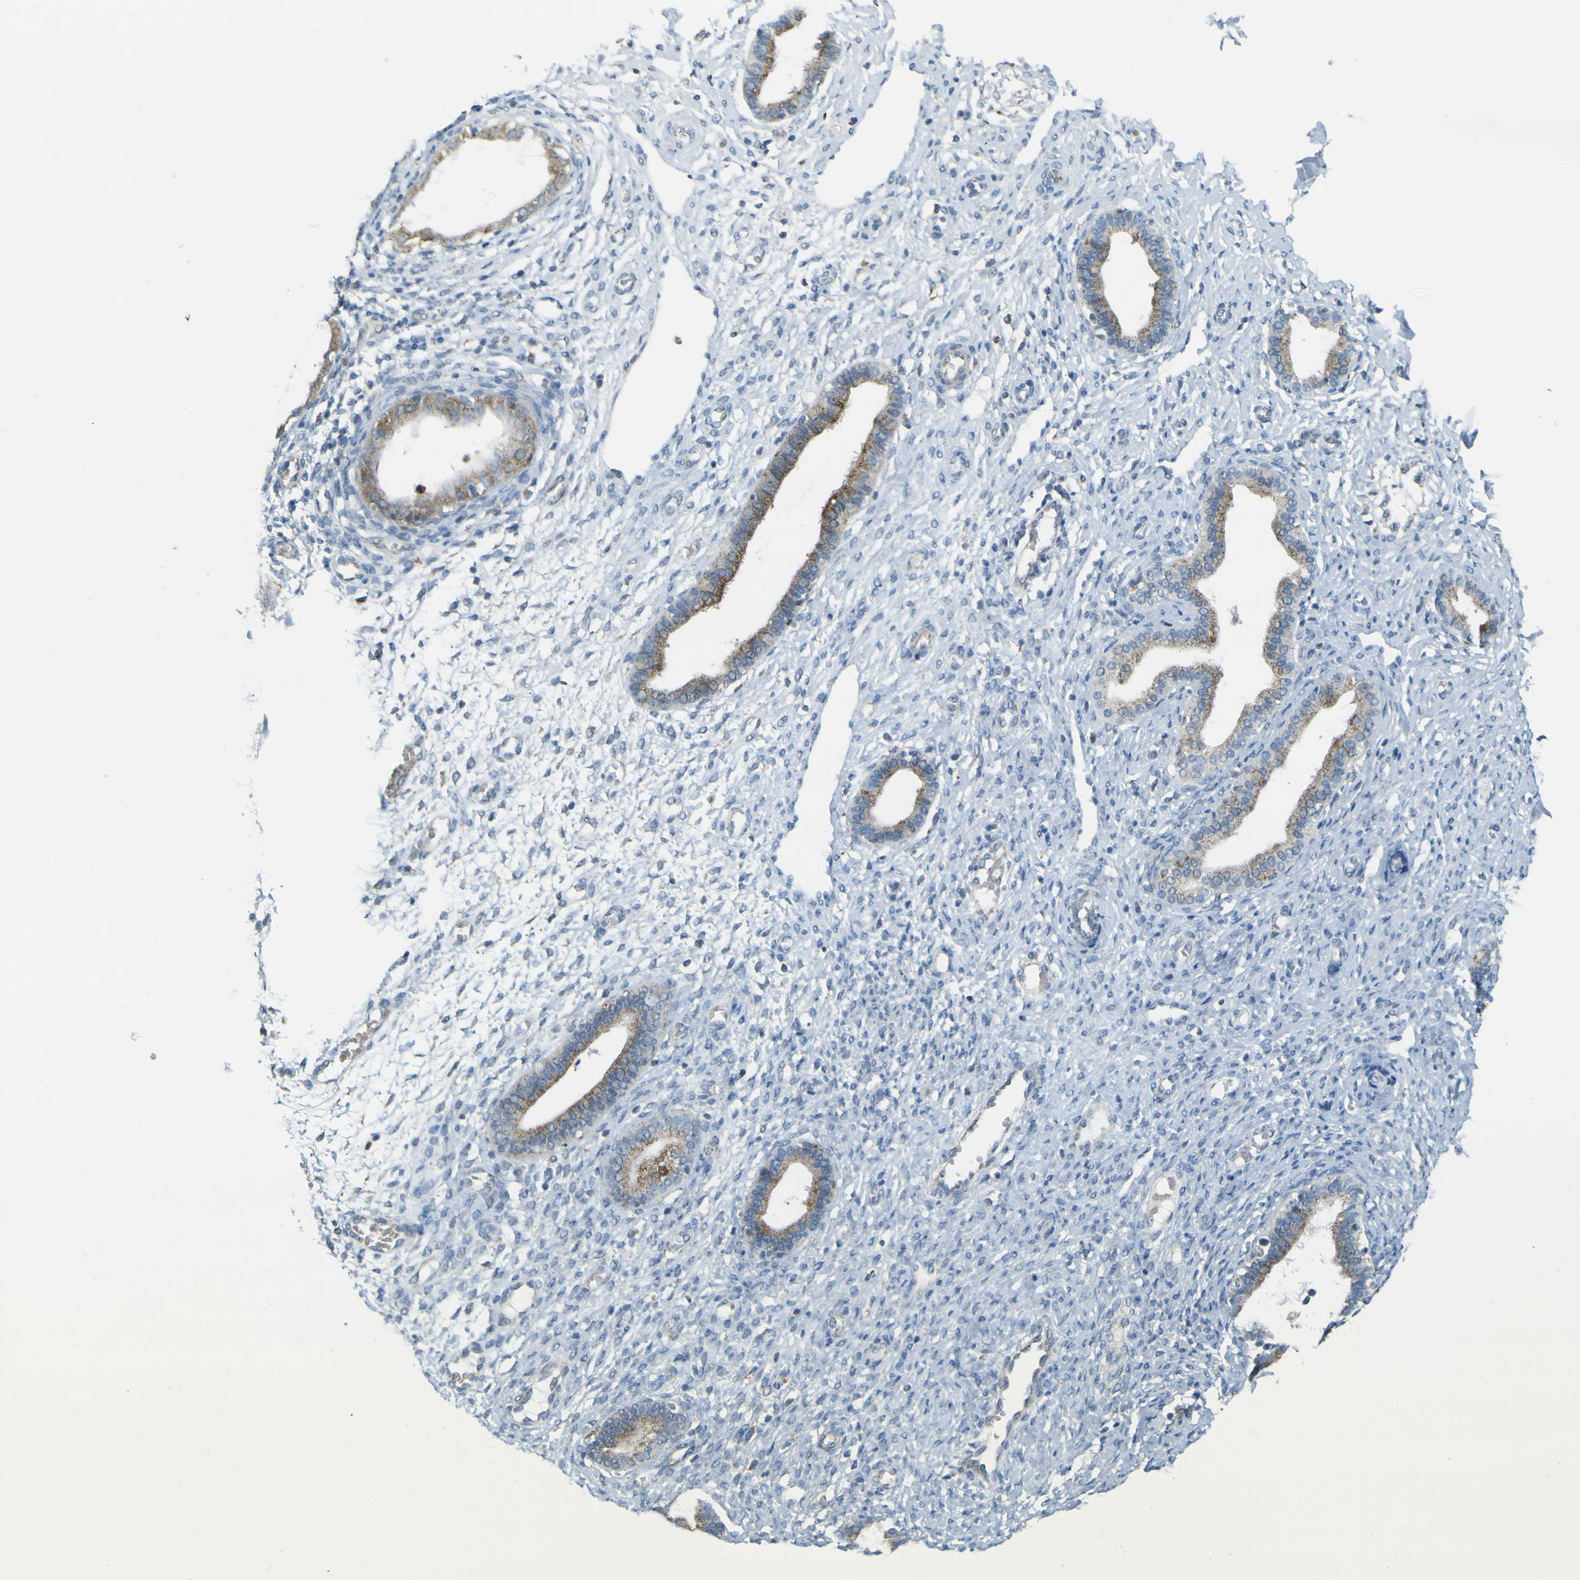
{"staining": {"intensity": "negative", "quantity": "none", "location": "none"}, "tissue": "endometrium", "cell_type": "Cells in endometrial stroma", "image_type": "normal", "snomed": [{"axis": "morphology", "description": "Normal tissue, NOS"}, {"axis": "topography", "description": "Endometrium"}], "caption": "This is an immunohistochemistry (IHC) micrograph of benign endometrium. There is no positivity in cells in endometrial stroma.", "gene": "ACBD5", "patient": {"sex": "female", "age": 61}}